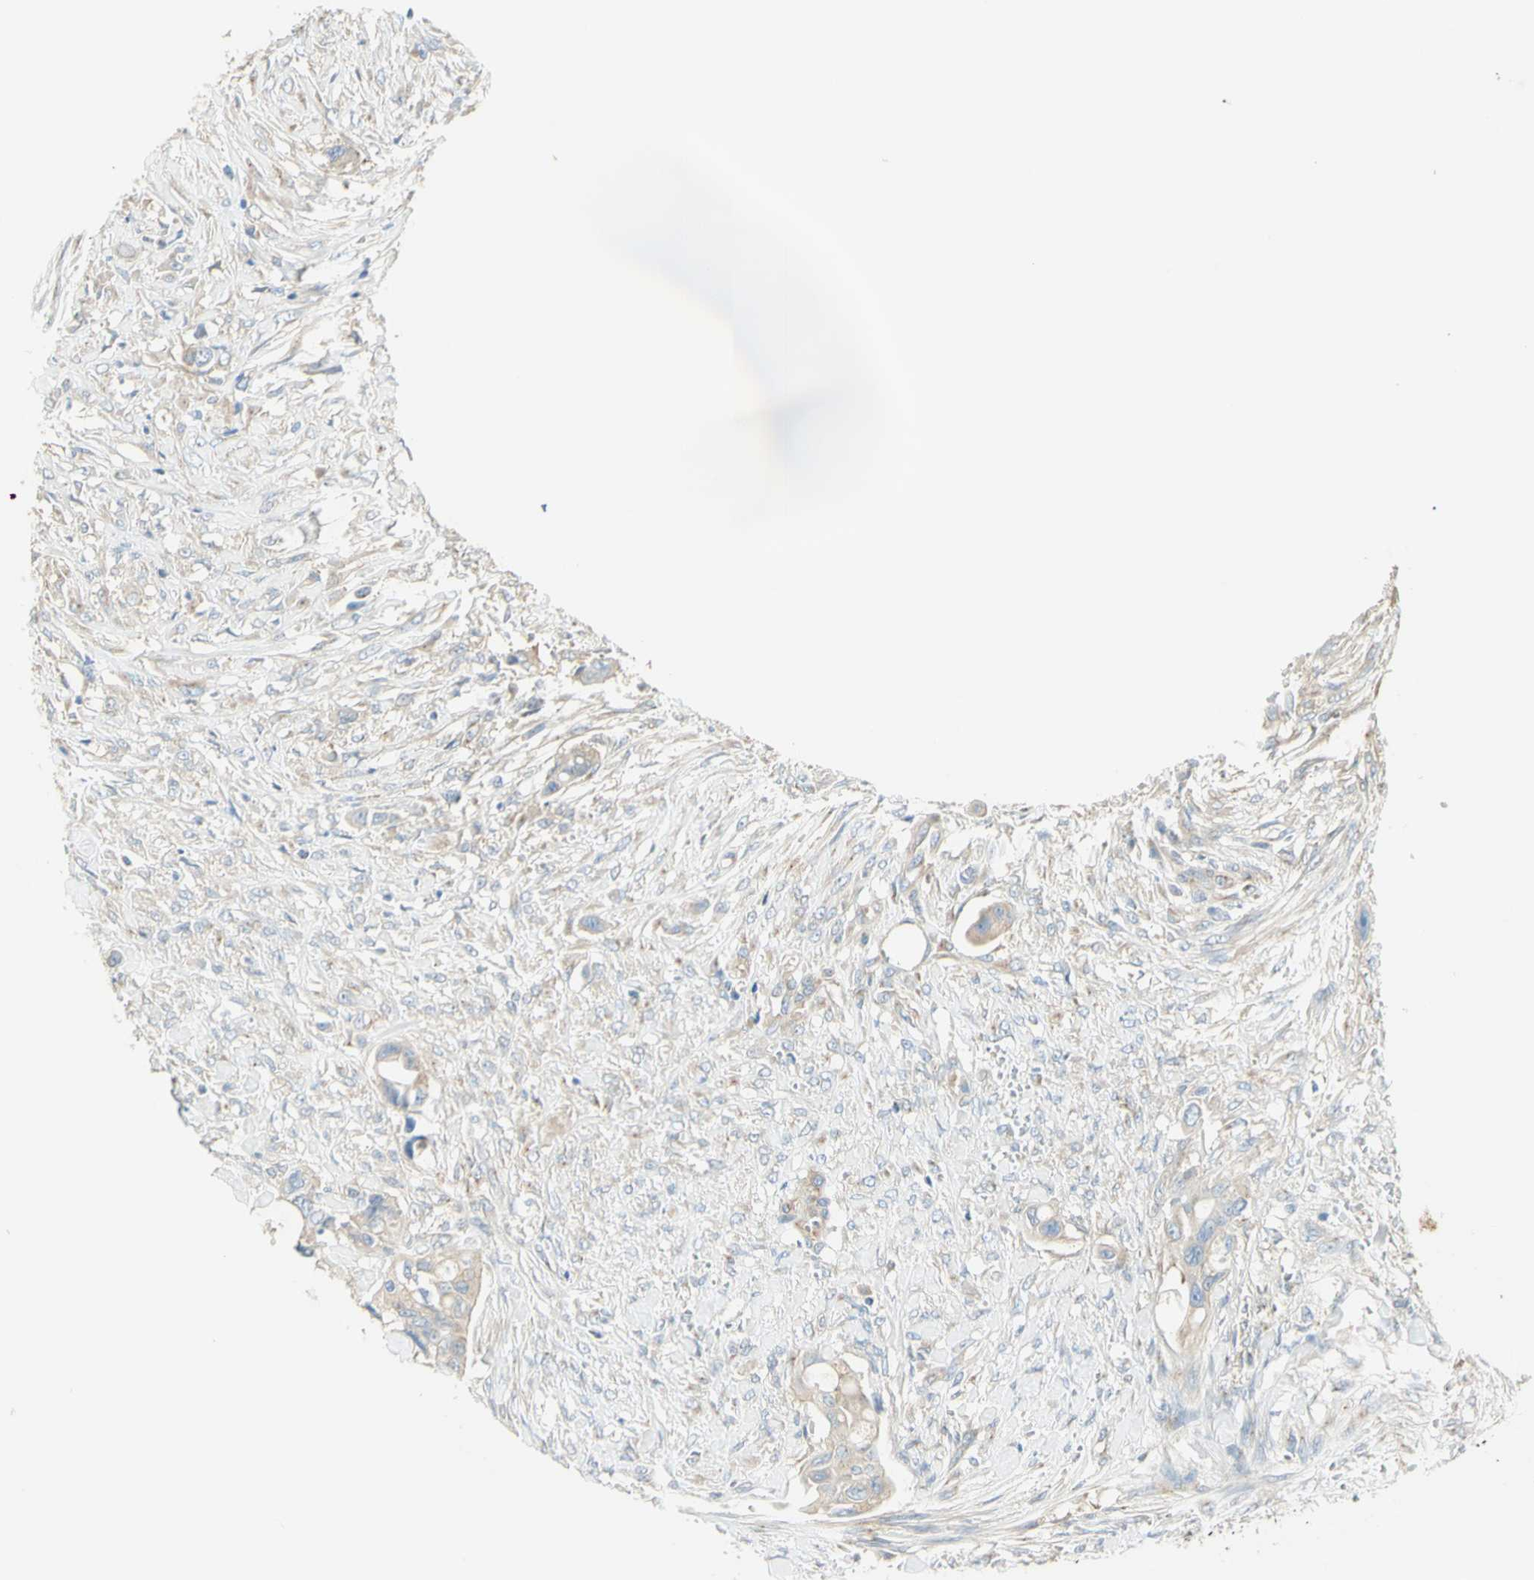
{"staining": {"intensity": "weak", "quantity": "<25%", "location": "cytoplasmic/membranous"}, "tissue": "colorectal cancer", "cell_type": "Tumor cells", "image_type": "cancer", "snomed": [{"axis": "morphology", "description": "Adenocarcinoma, NOS"}, {"axis": "topography", "description": "Colon"}], "caption": "This micrograph is of adenocarcinoma (colorectal) stained with immunohistochemistry (IHC) to label a protein in brown with the nuclei are counter-stained blue. There is no staining in tumor cells.", "gene": "DYNC1H1", "patient": {"sex": "female", "age": 57}}